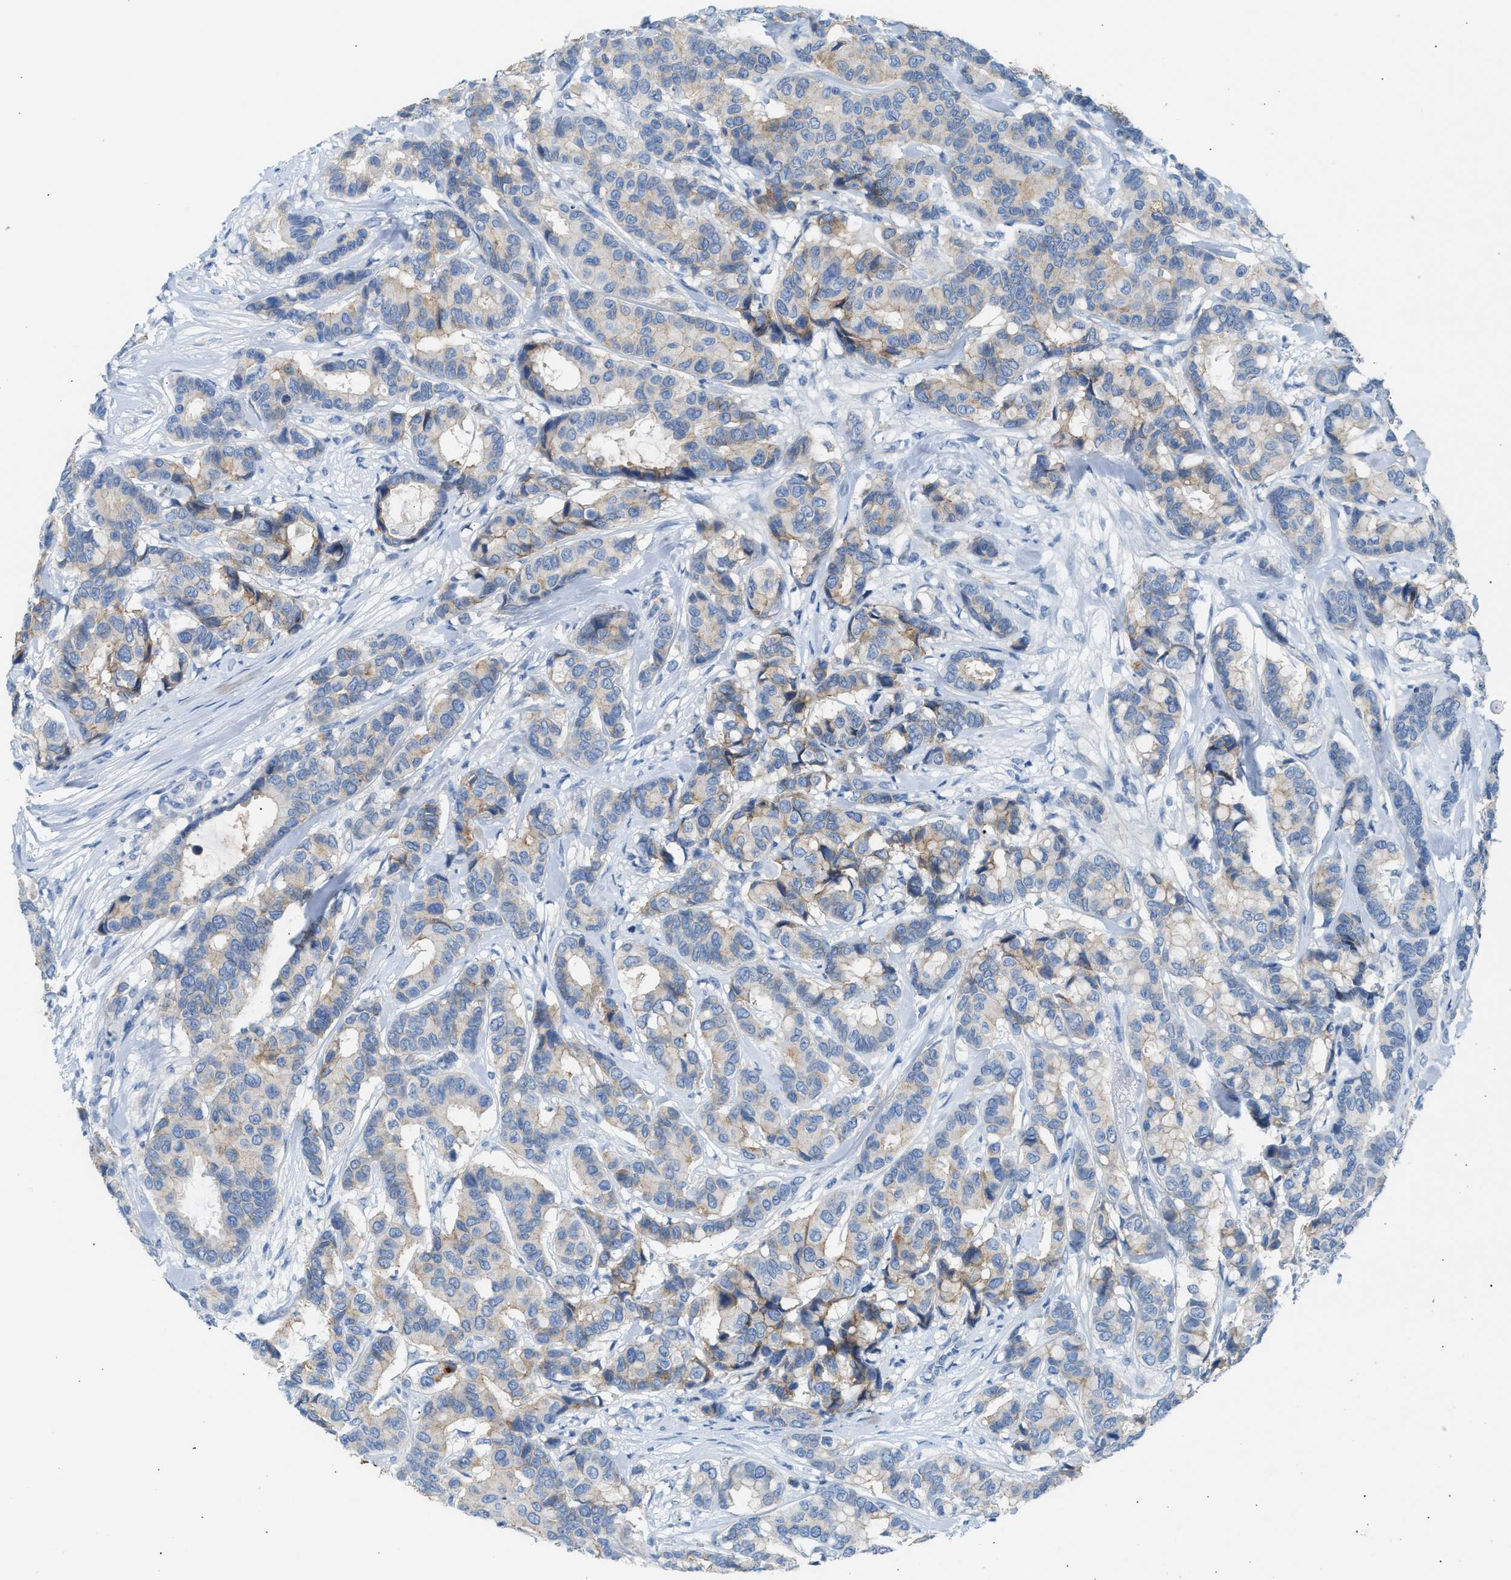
{"staining": {"intensity": "weak", "quantity": "25%-75%", "location": "cytoplasmic/membranous"}, "tissue": "breast cancer", "cell_type": "Tumor cells", "image_type": "cancer", "snomed": [{"axis": "morphology", "description": "Duct carcinoma"}, {"axis": "topography", "description": "Breast"}], "caption": "Tumor cells display low levels of weak cytoplasmic/membranous staining in approximately 25%-75% of cells in human breast intraductal carcinoma.", "gene": "ERBB2", "patient": {"sex": "female", "age": 87}}